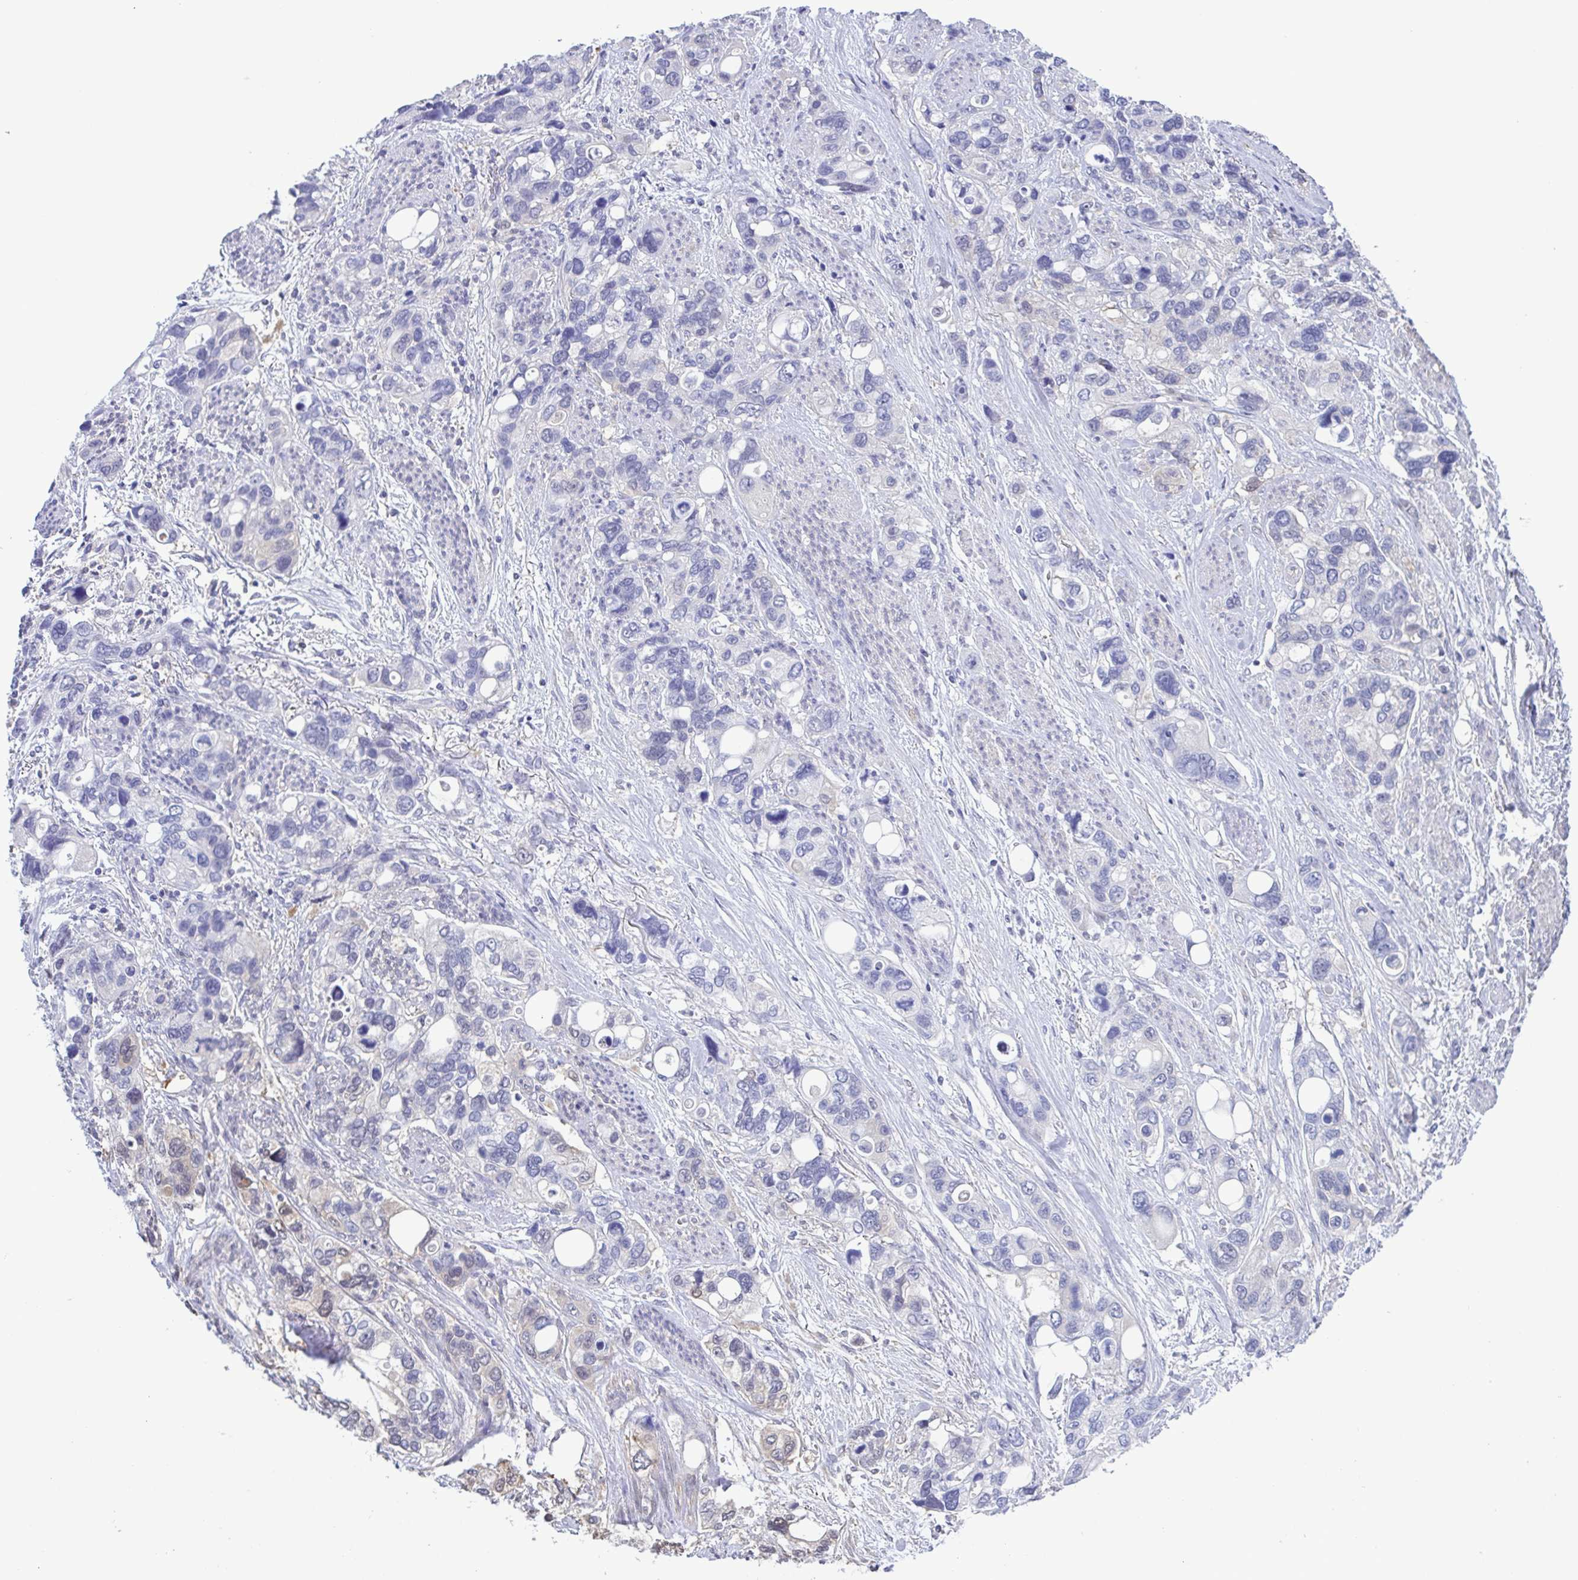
{"staining": {"intensity": "negative", "quantity": "none", "location": "none"}, "tissue": "stomach cancer", "cell_type": "Tumor cells", "image_type": "cancer", "snomed": [{"axis": "morphology", "description": "Adenocarcinoma, NOS"}, {"axis": "topography", "description": "Stomach, upper"}], "caption": "DAB immunohistochemical staining of stomach adenocarcinoma shows no significant positivity in tumor cells. The staining was performed using DAB (3,3'-diaminobenzidine) to visualize the protein expression in brown, while the nuclei were stained in blue with hematoxylin (Magnification: 20x).", "gene": "LDHC", "patient": {"sex": "female", "age": 81}}